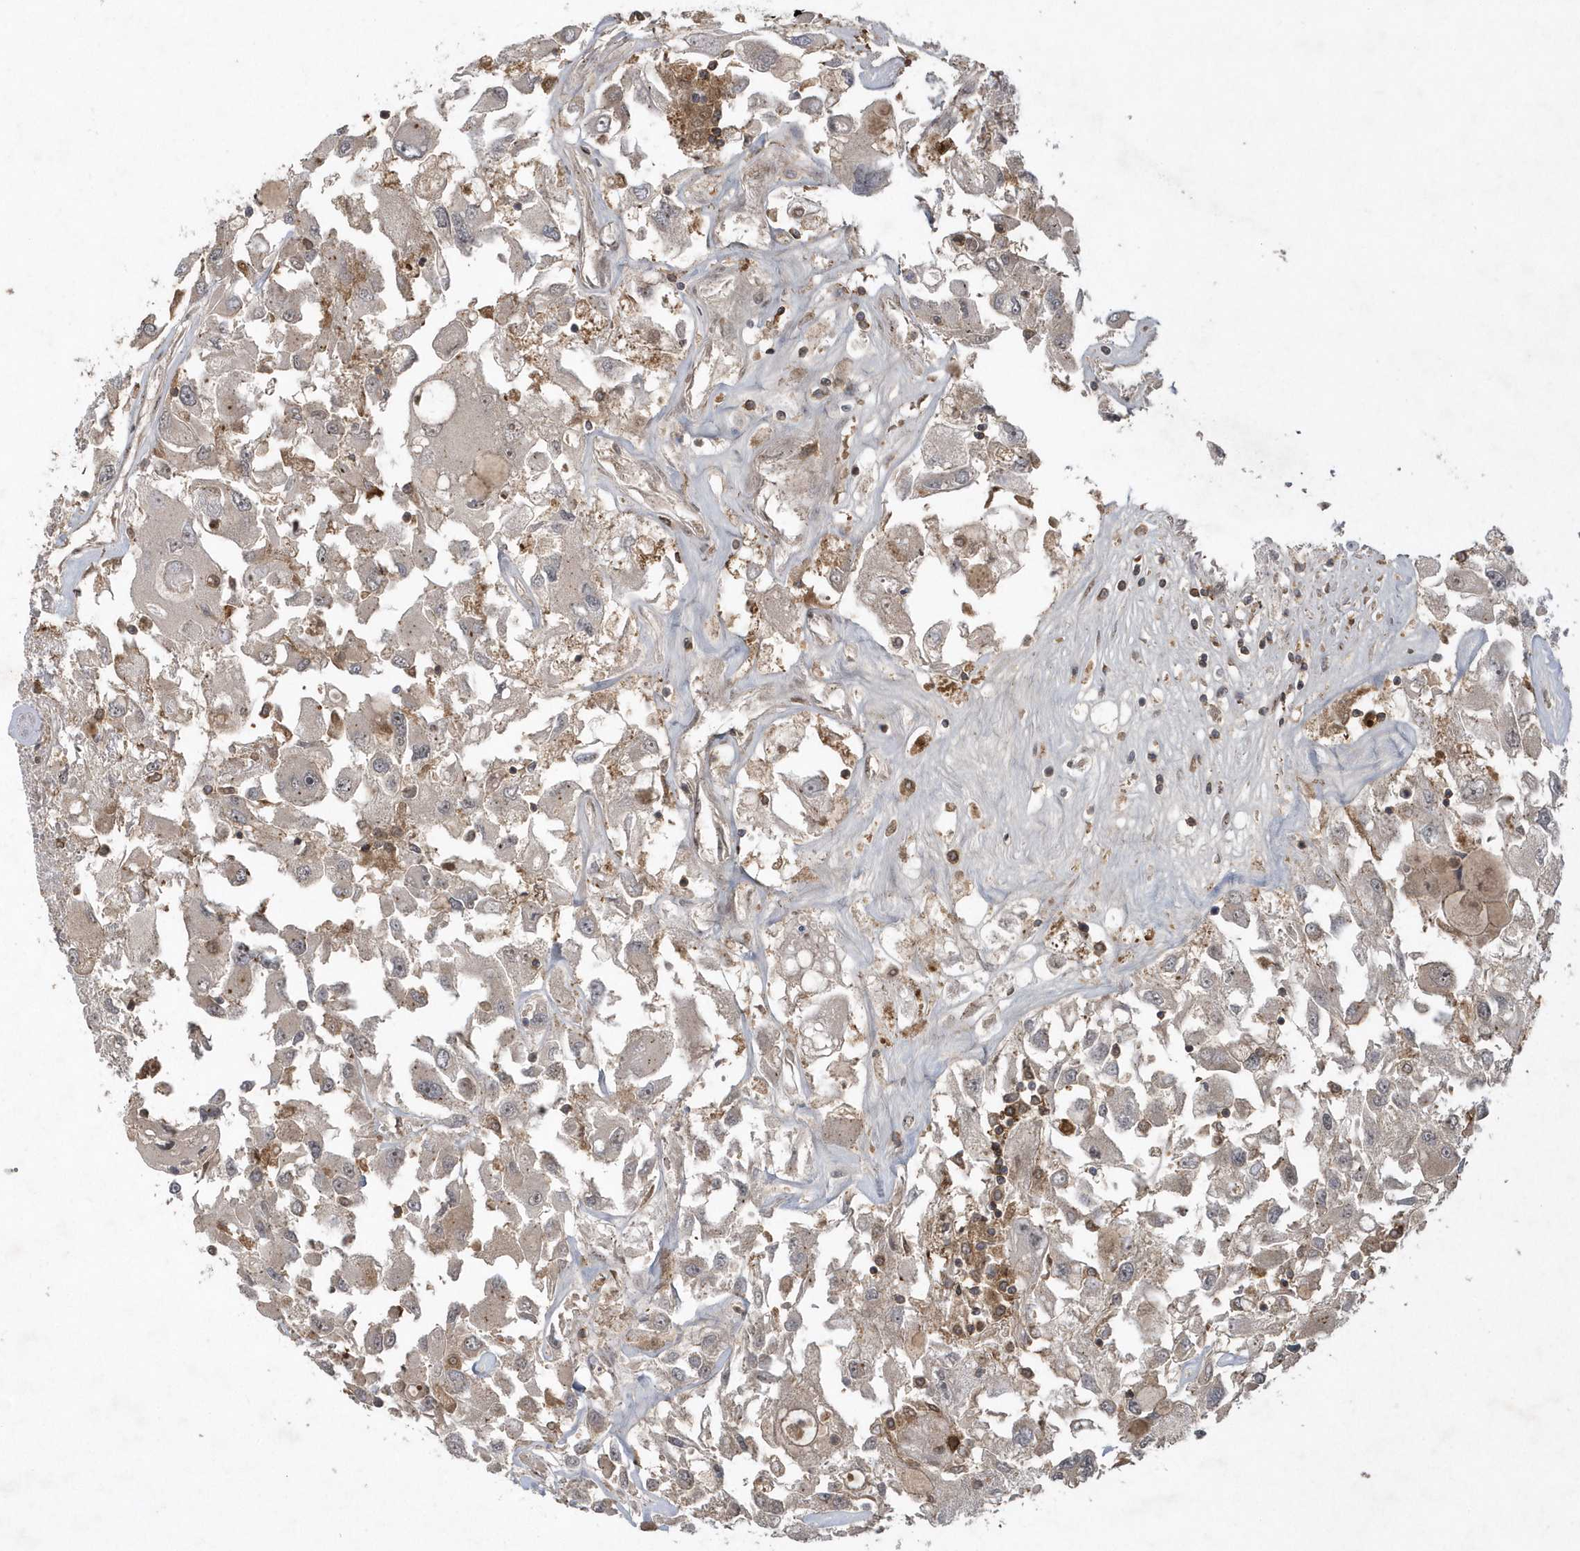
{"staining": {"intensity": "weak", "quantity": "<25%", "location": "cytoplasmic/membranous"}, "tissue": "renal cancer", "cell_type": "Tumor cells", "image_type": "cancer", "snomed": [{"axis": "morphology", "description": "Adenocarcinoma, NOS"}, {"axis": "topography", "description": "Kidney"}], "caption": "Histopathology image shows no protein expression in tumor cells of renal adenocarcinoma tissue.", "gene": "LACC1", "patient": {"sex": "female", "age": 52}}